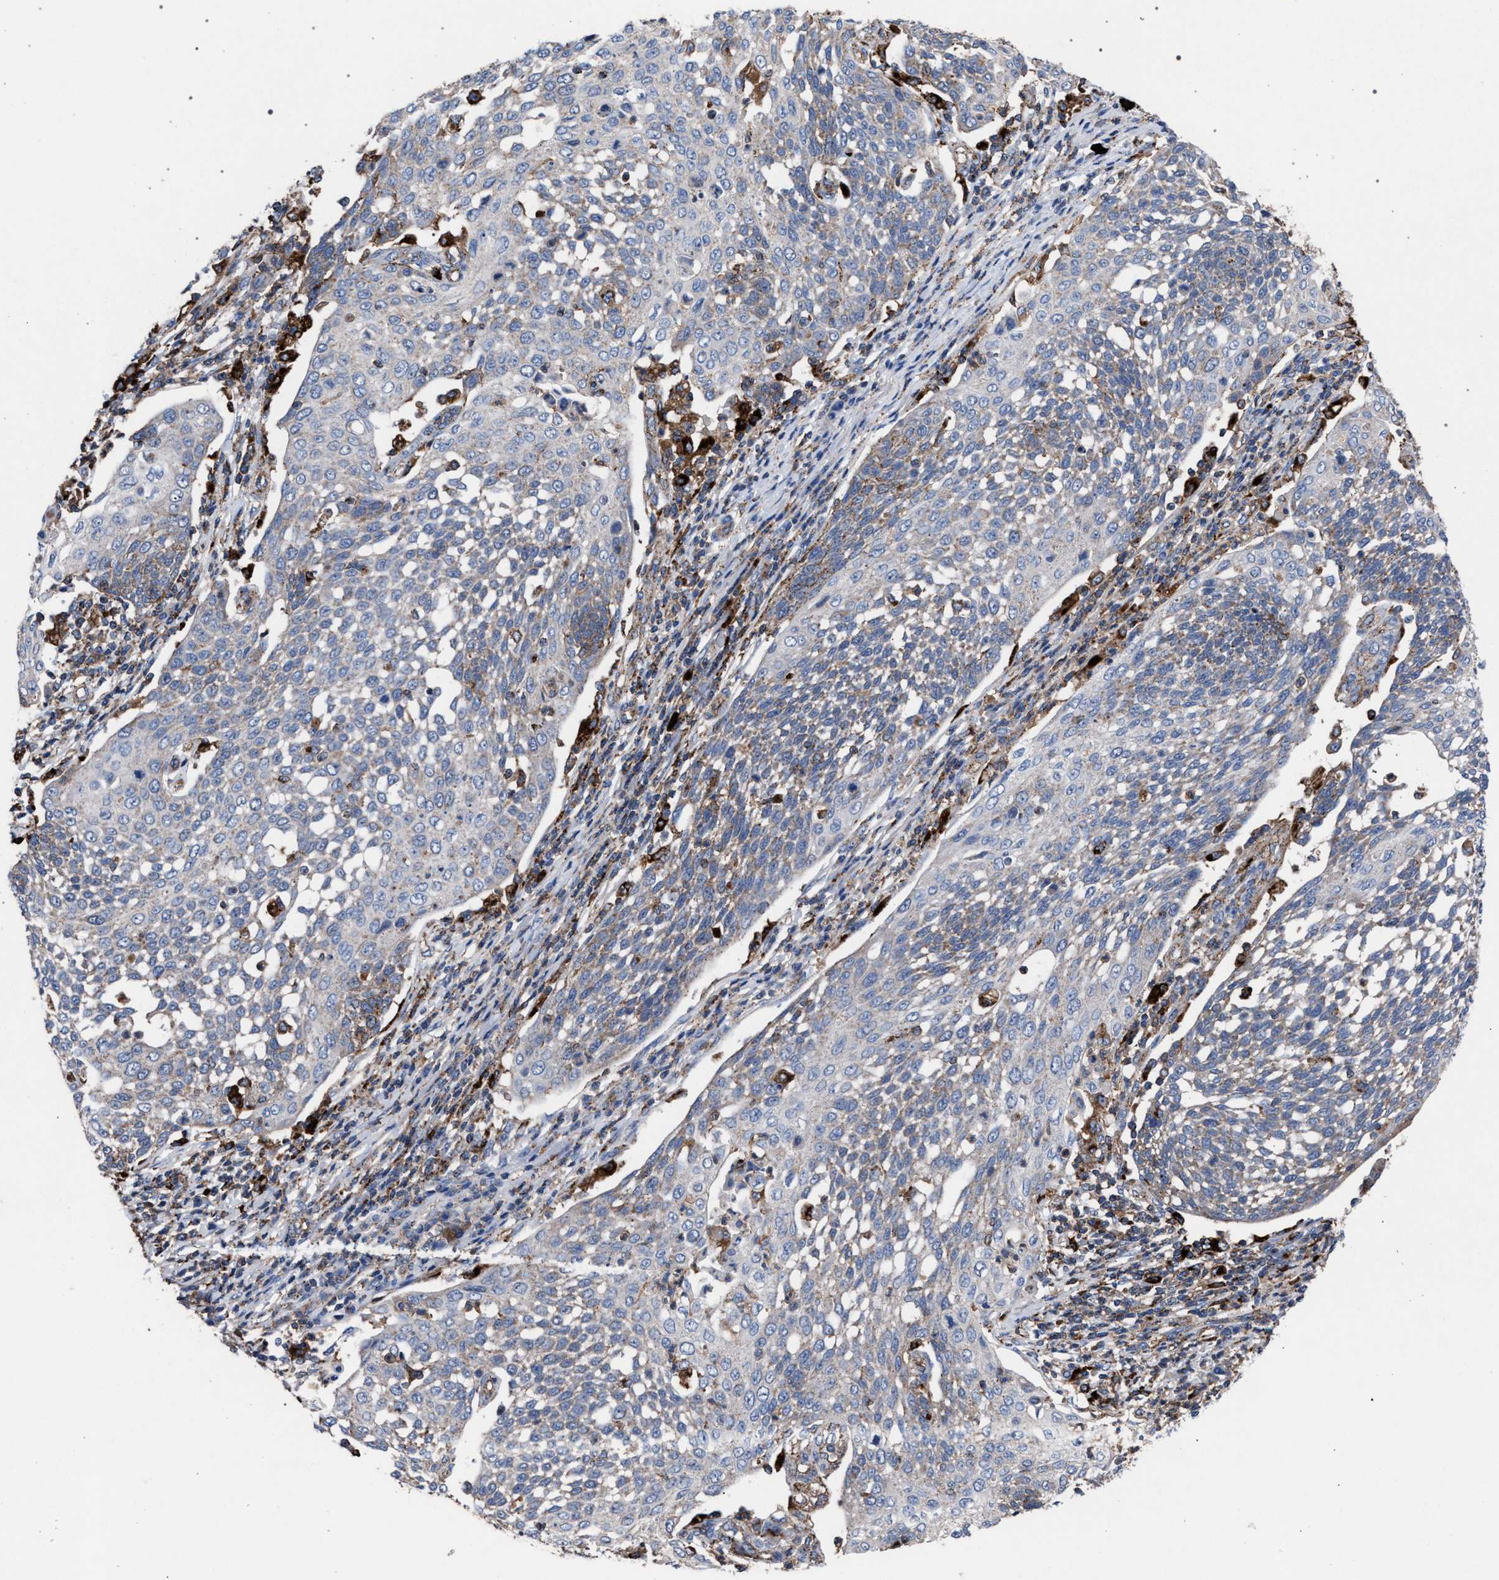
{"staining": {"intensity": "weak", "quantity": "<25%", "location": "cytoplasmic/membranous"}, "tissue": "cervical cancer", "cell_type": "Tumor cells", "image_type": "cancer", "snomed": [{"axis": "morphology", "description": "Squamous cell carcinoma, NOS"}, {"axis": "topography", "description": "Cervix"}], "caption": "Immunohistochemistry (IHC) photomicrograph of neoplastic tissue: human cervical cancer stained with DAB demonstrates no significant protein staining in tumor cells.", "gene": "PPT1", "patient": {"sex": "female", "age": 34}}